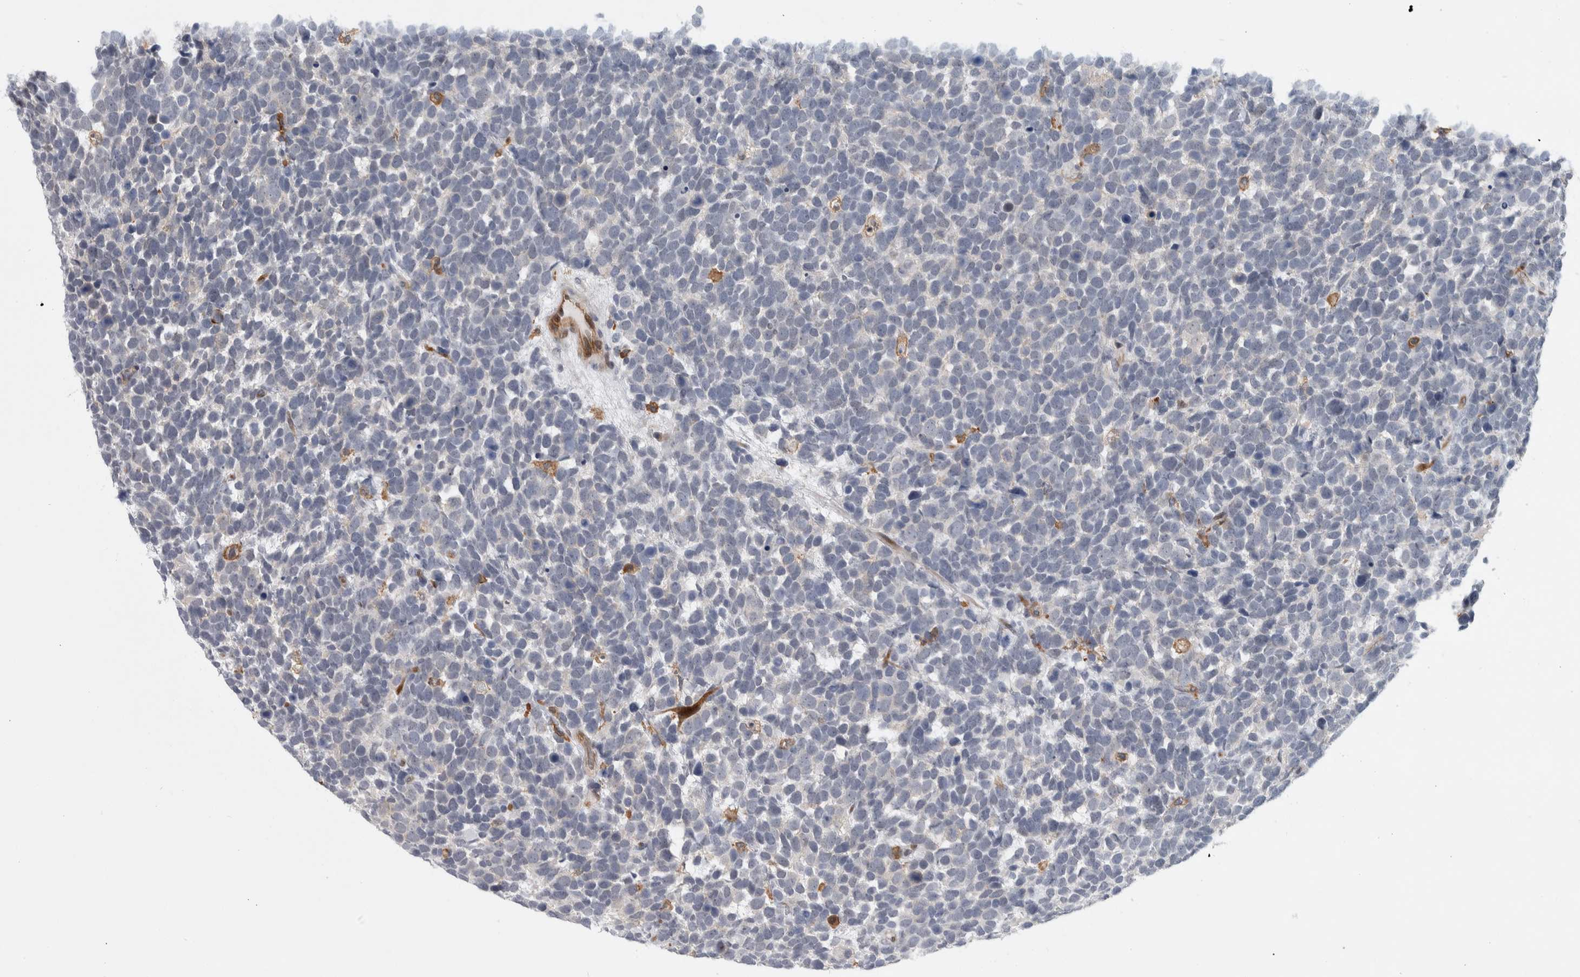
{"staining": {"intensity": "negative", "quantity": "none", "location": "none"}, "tissue": "urothelial cancer", "cell_type": "Tumor cells", "image_type": "cancer", "snomed": [{"axis": "morphology", "description": "Urothelial carcinoma, High grade"}, {"axis": "topography", "description": "Urinary bladder"}], "caption": "Micrograph shows no significant protein staining in tumor cells of urothelial carcinoma (high-grade). Nuclei are stained in blue.", "gene": "MSL1", "patient": {"sex": "female", "age": 82}}